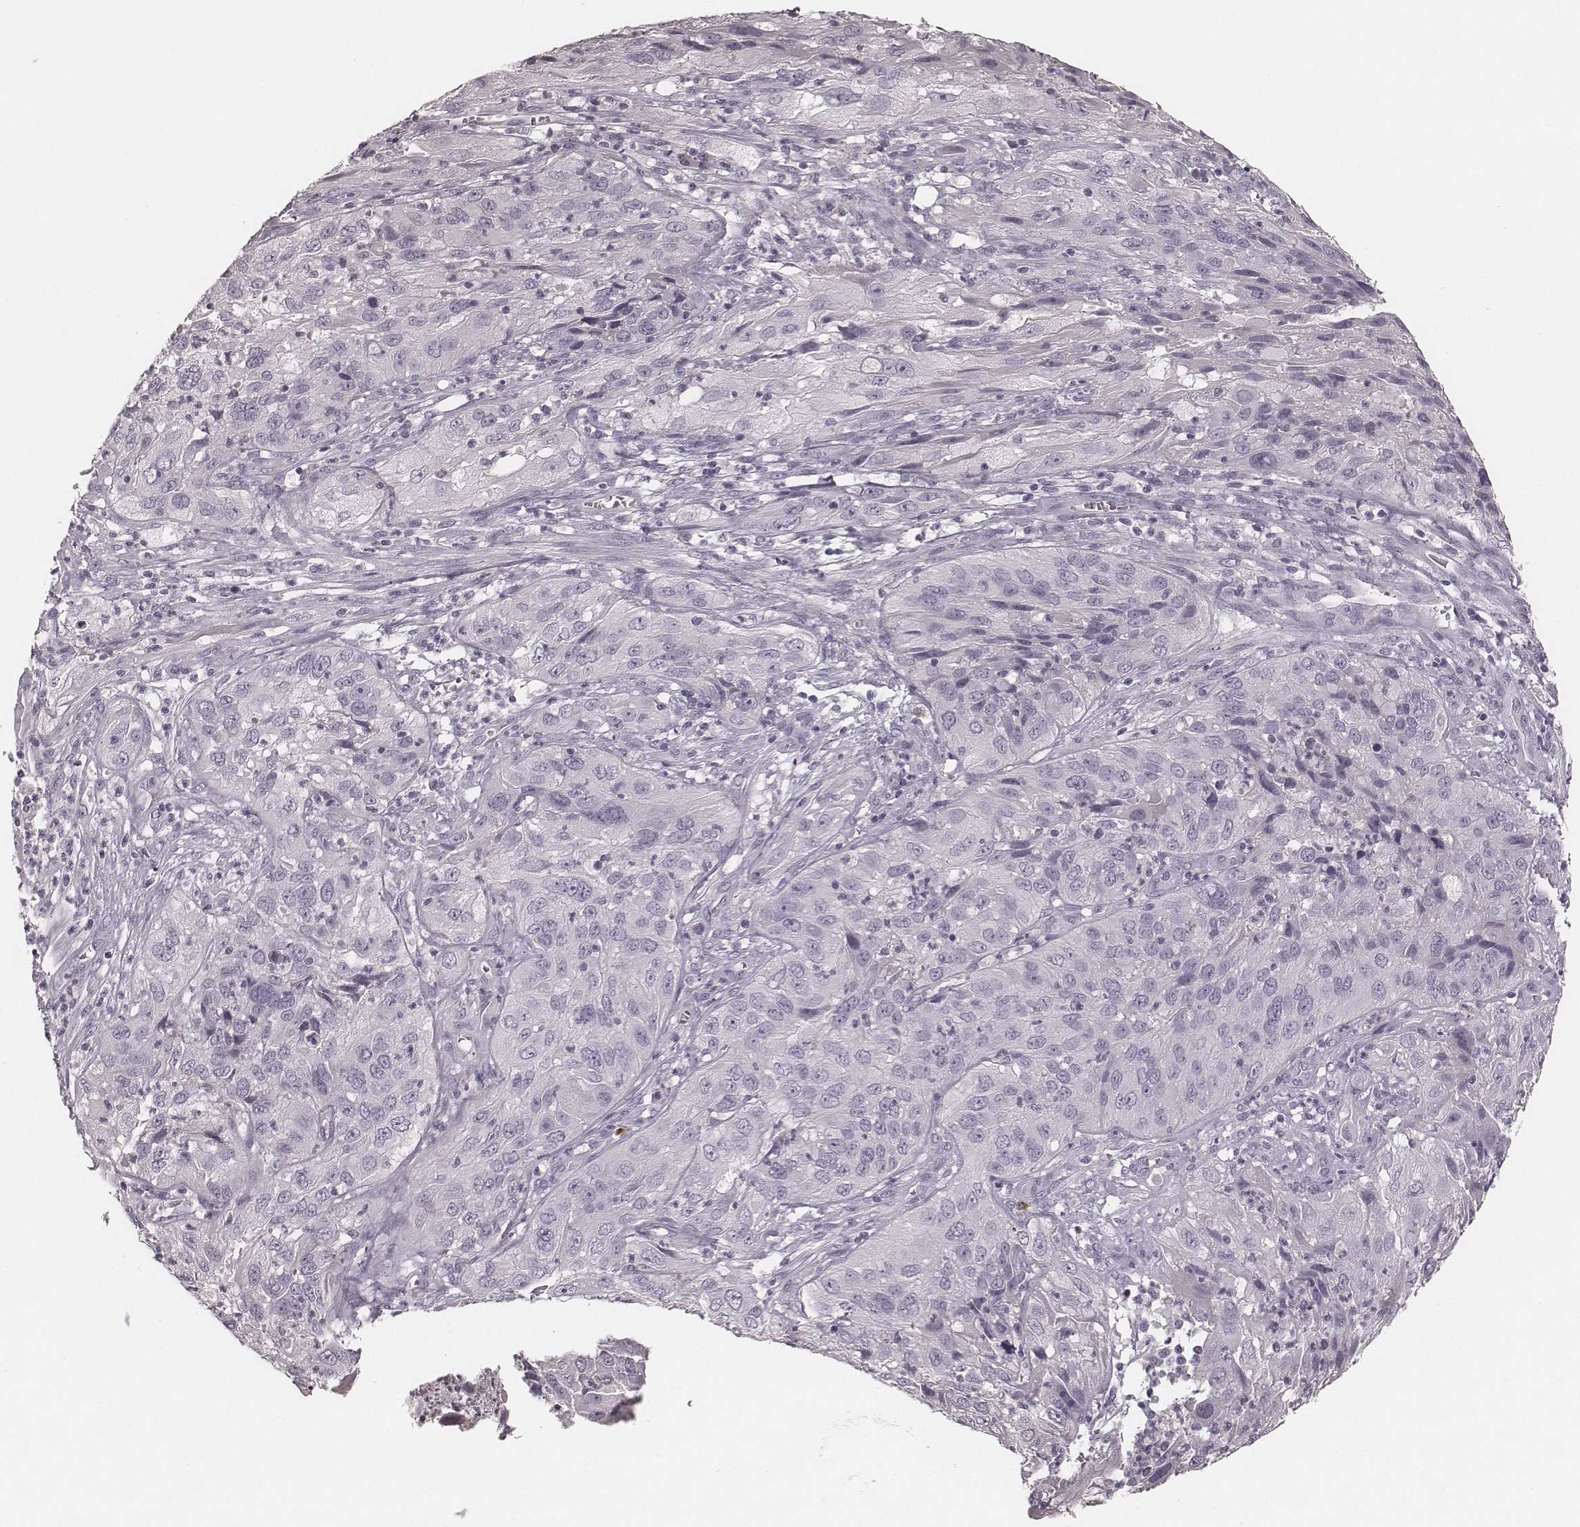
{"staining": {"intensity": "negative", "quantity": "none", "location": "none"}, "tissue": "cervical cancer", "cell_type": "Tumor cells", "image_type": "cancer", "snomed": [{"axis": "morphology", "description": "Squamous cell carcinoma, NOS"}, {"axis": "topography", "description": "Cervix"}], "caption": "IHC of cervical cancer (squamous cell carcinoma) shows no expression in tumor cells. (DAB (3,3'-diaminobenzidine) immunohistochemistry (IHC) with hematoxylin counter stain).", "gene": "SMIM24", "patient": {"sex": "female", "age": 32}}